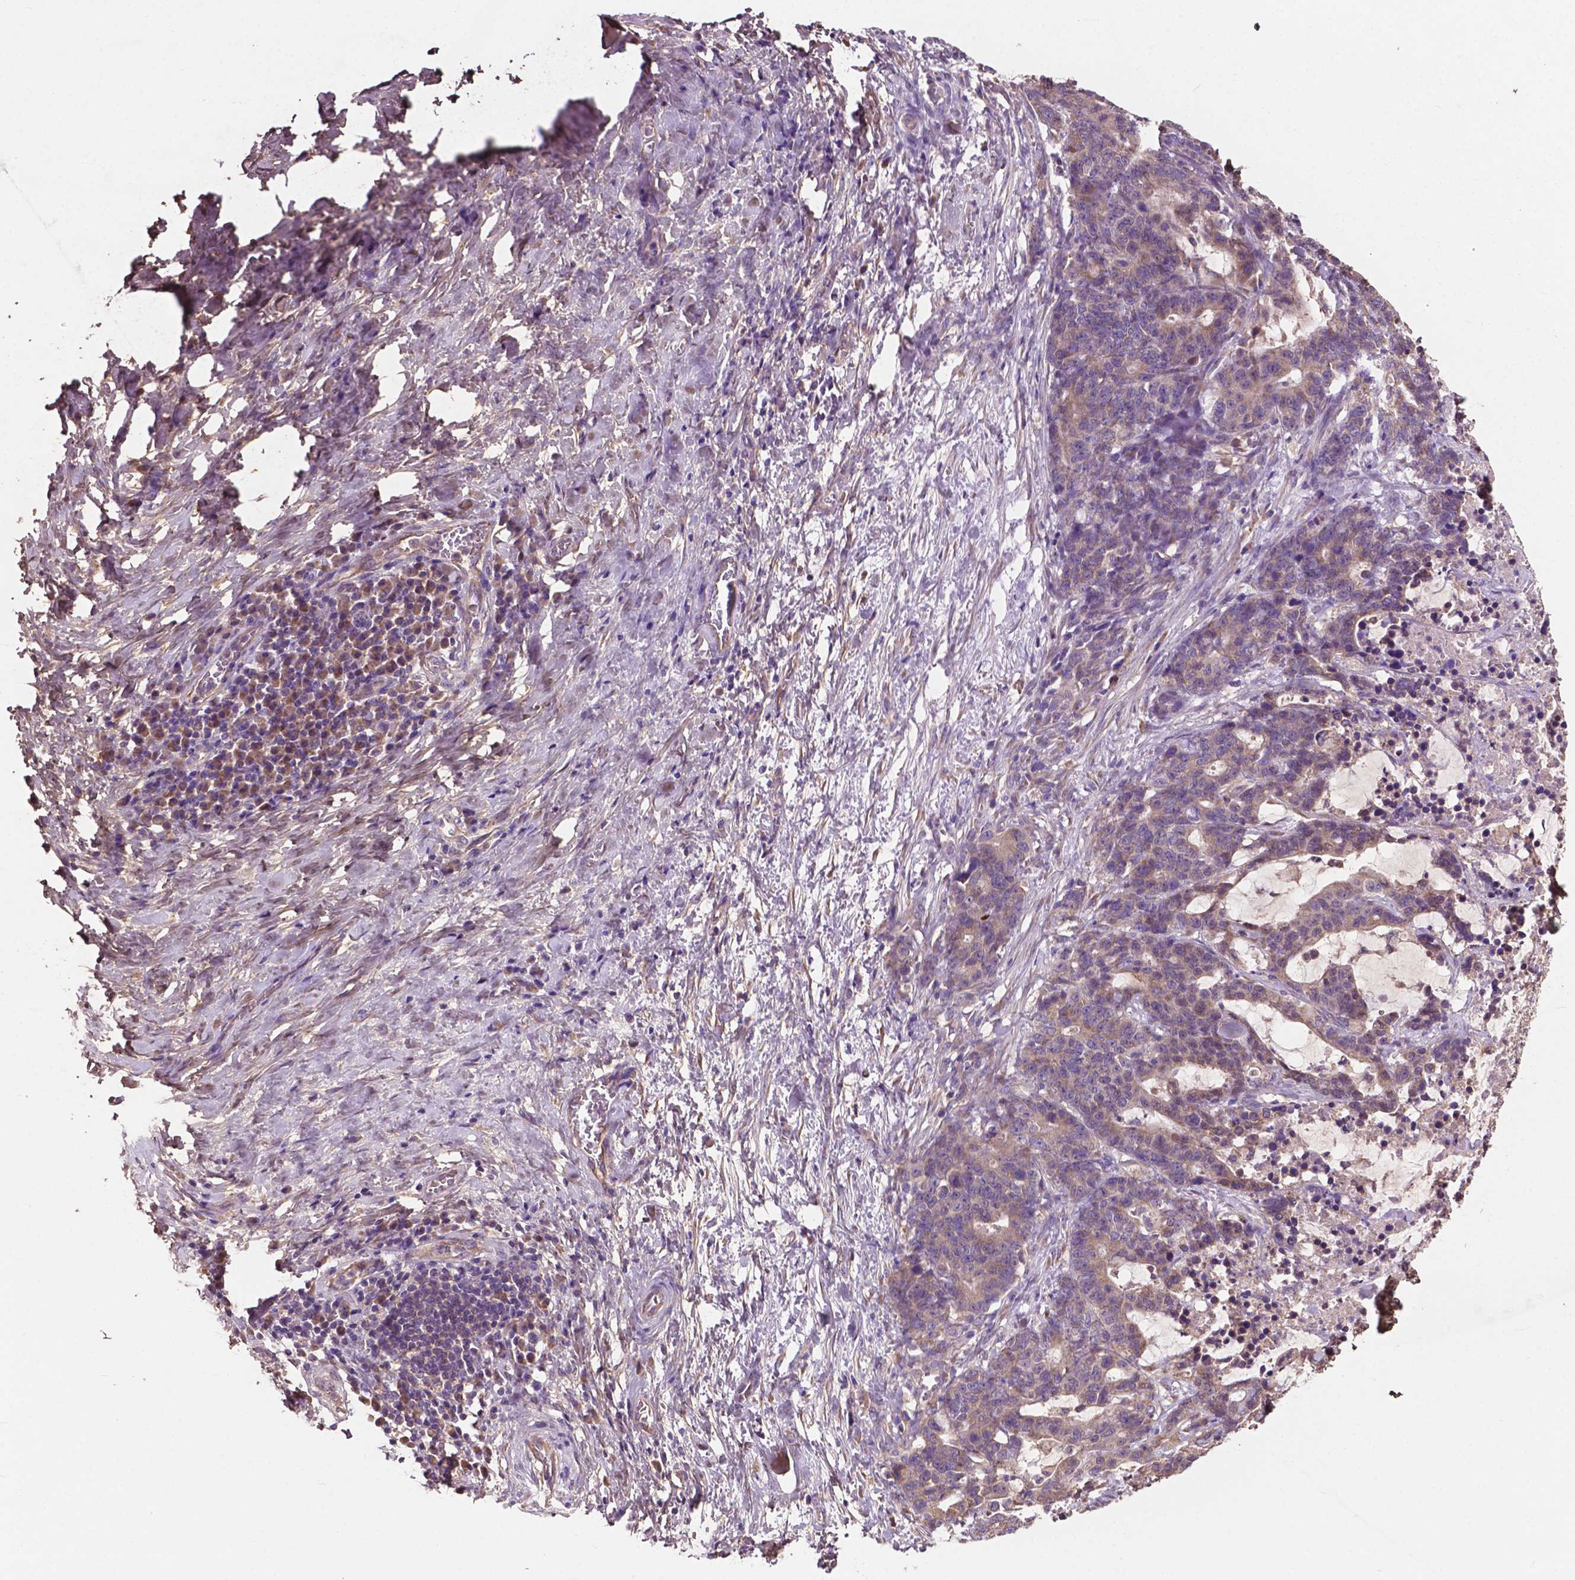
{"staining": {"intensity": "weak", "quantity": "<25%", "location": "cytoplasmic/membranous"}, "tissue": "stomach cancer", "cell_type": "Tumor cells", "image_type": "cancer", "snomed": [{"axis": "morphology", "description": "Normal tissue, NOS"}, {"axis": "morphology", "description": "Adenocarcinoma, NOS"}, {"axis": "topography", "description": "Stomach"}], "caption": "Tumor cells show no significant protein staining in stomach cancer.", "gene": "GJA9", "patient": {"sex": "female", "age": 64}}